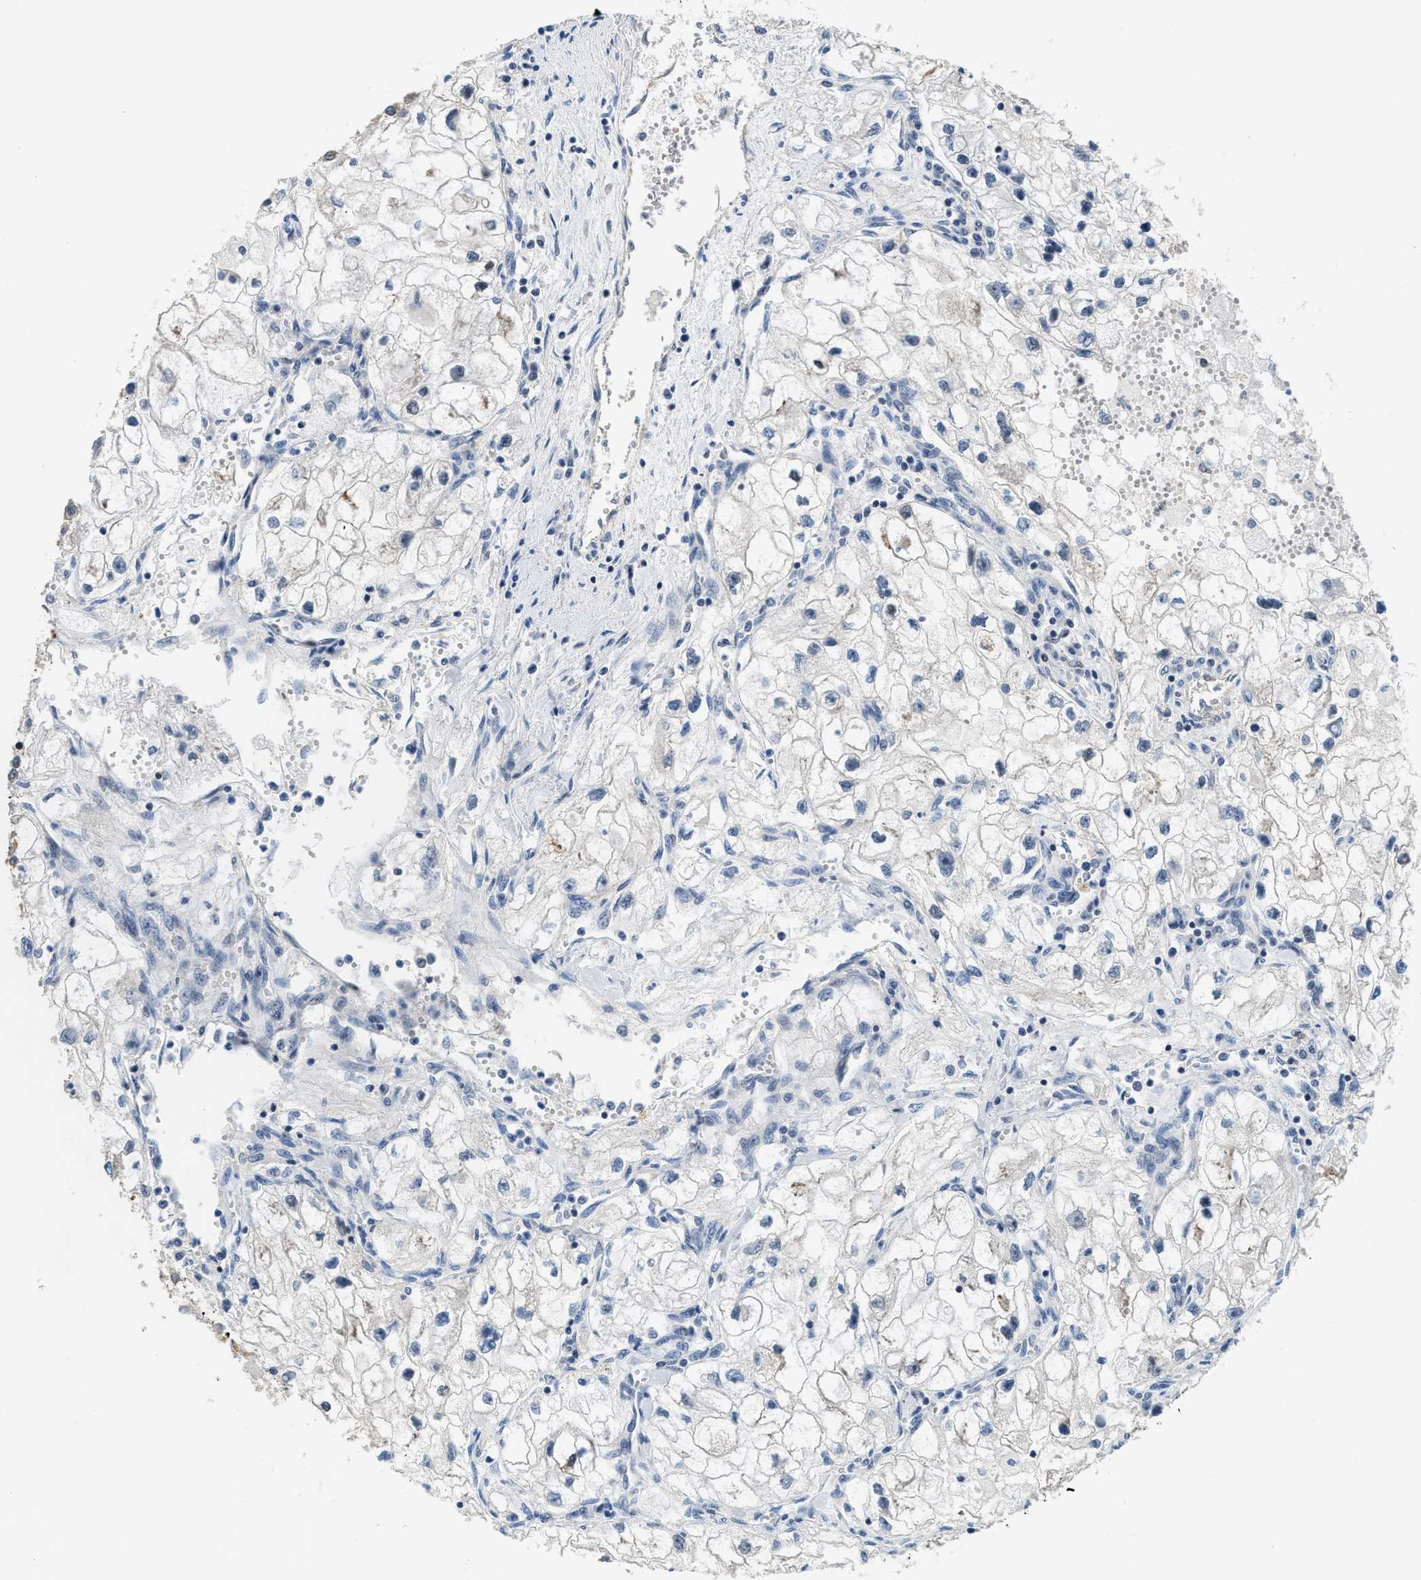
{"staining": {"intensity": "negative", "quantity": "none", "location": "none"}, "tissue": "renal cancer", "cell_type": "Tumor cells", "image_type": "cancer", "snomed": [{"axis": "morphology", "description": "Adenocarcinoma, NOS"}, {"axis": "topography", "description": "Kidney"}], "caption": "There is no significant expression in tumor cells of renal cancer. (DAB (3,3'-diaminobenzidine) immunohistochemistry visualized using brightfield microscopy, high magnification).", "gene": "TES", "patient": {"sex": "female", "age": 70}}